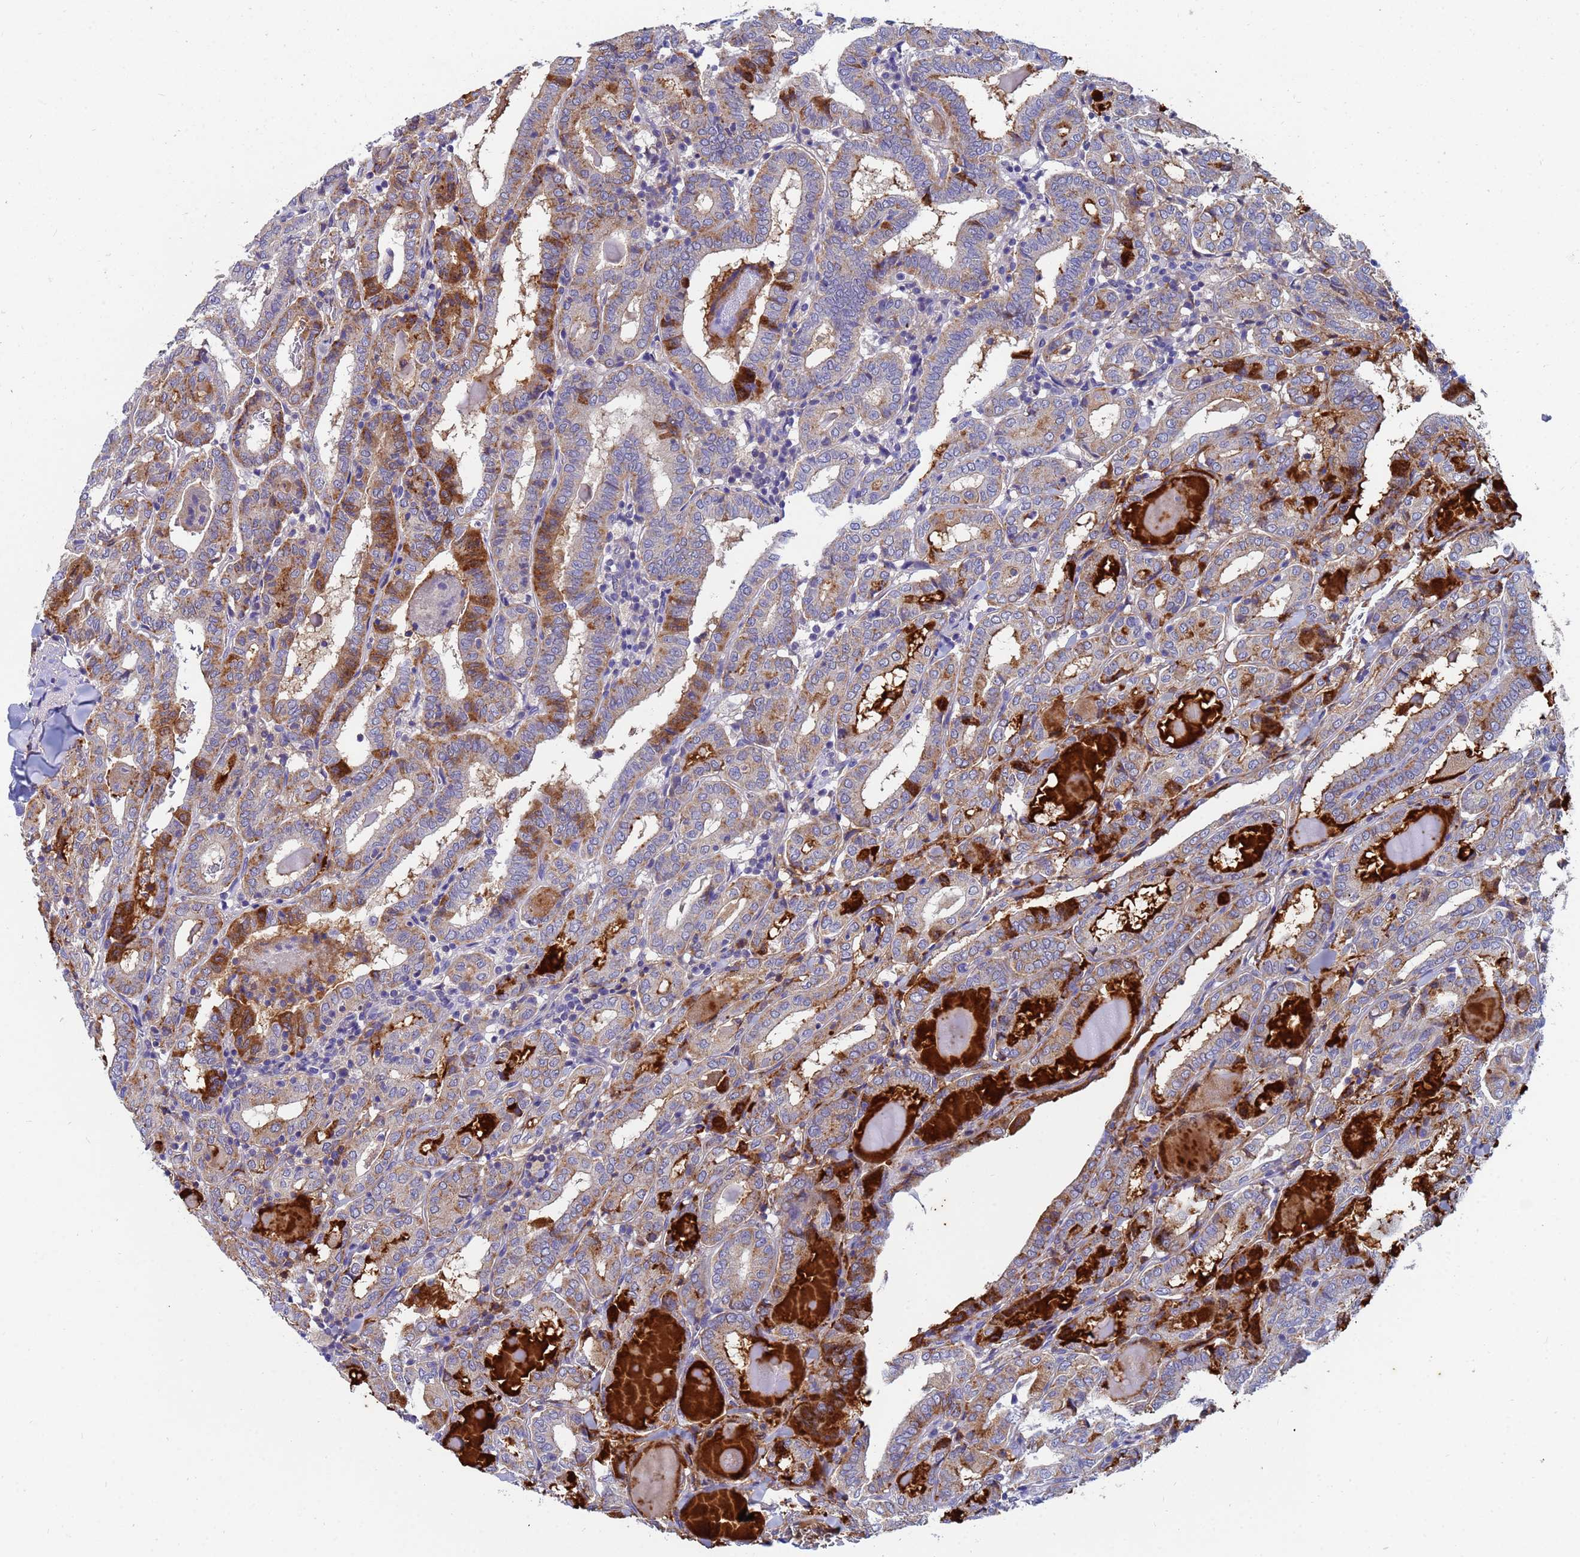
{"staining": {"intensity": "strong", "quantity": "<25%", "location": "cytoplasmic/membranous"}, "tissue": "thyroid cancer", "cell_type": "Tumor cells", "image_type": "cancer", "snomed": [{"axis": "morphology", "description": "Papillary adenocarcinoma, NOS"}, {"axis": "topography", "description": "Thyroid gland"}], "caption": "Strong cytoplasmic/membranous protein staining is seen in about <25% of tumor cells in thyroid cancer.", "gene": "TTLL11", "patient": {"sex": "female", "age": 72}}